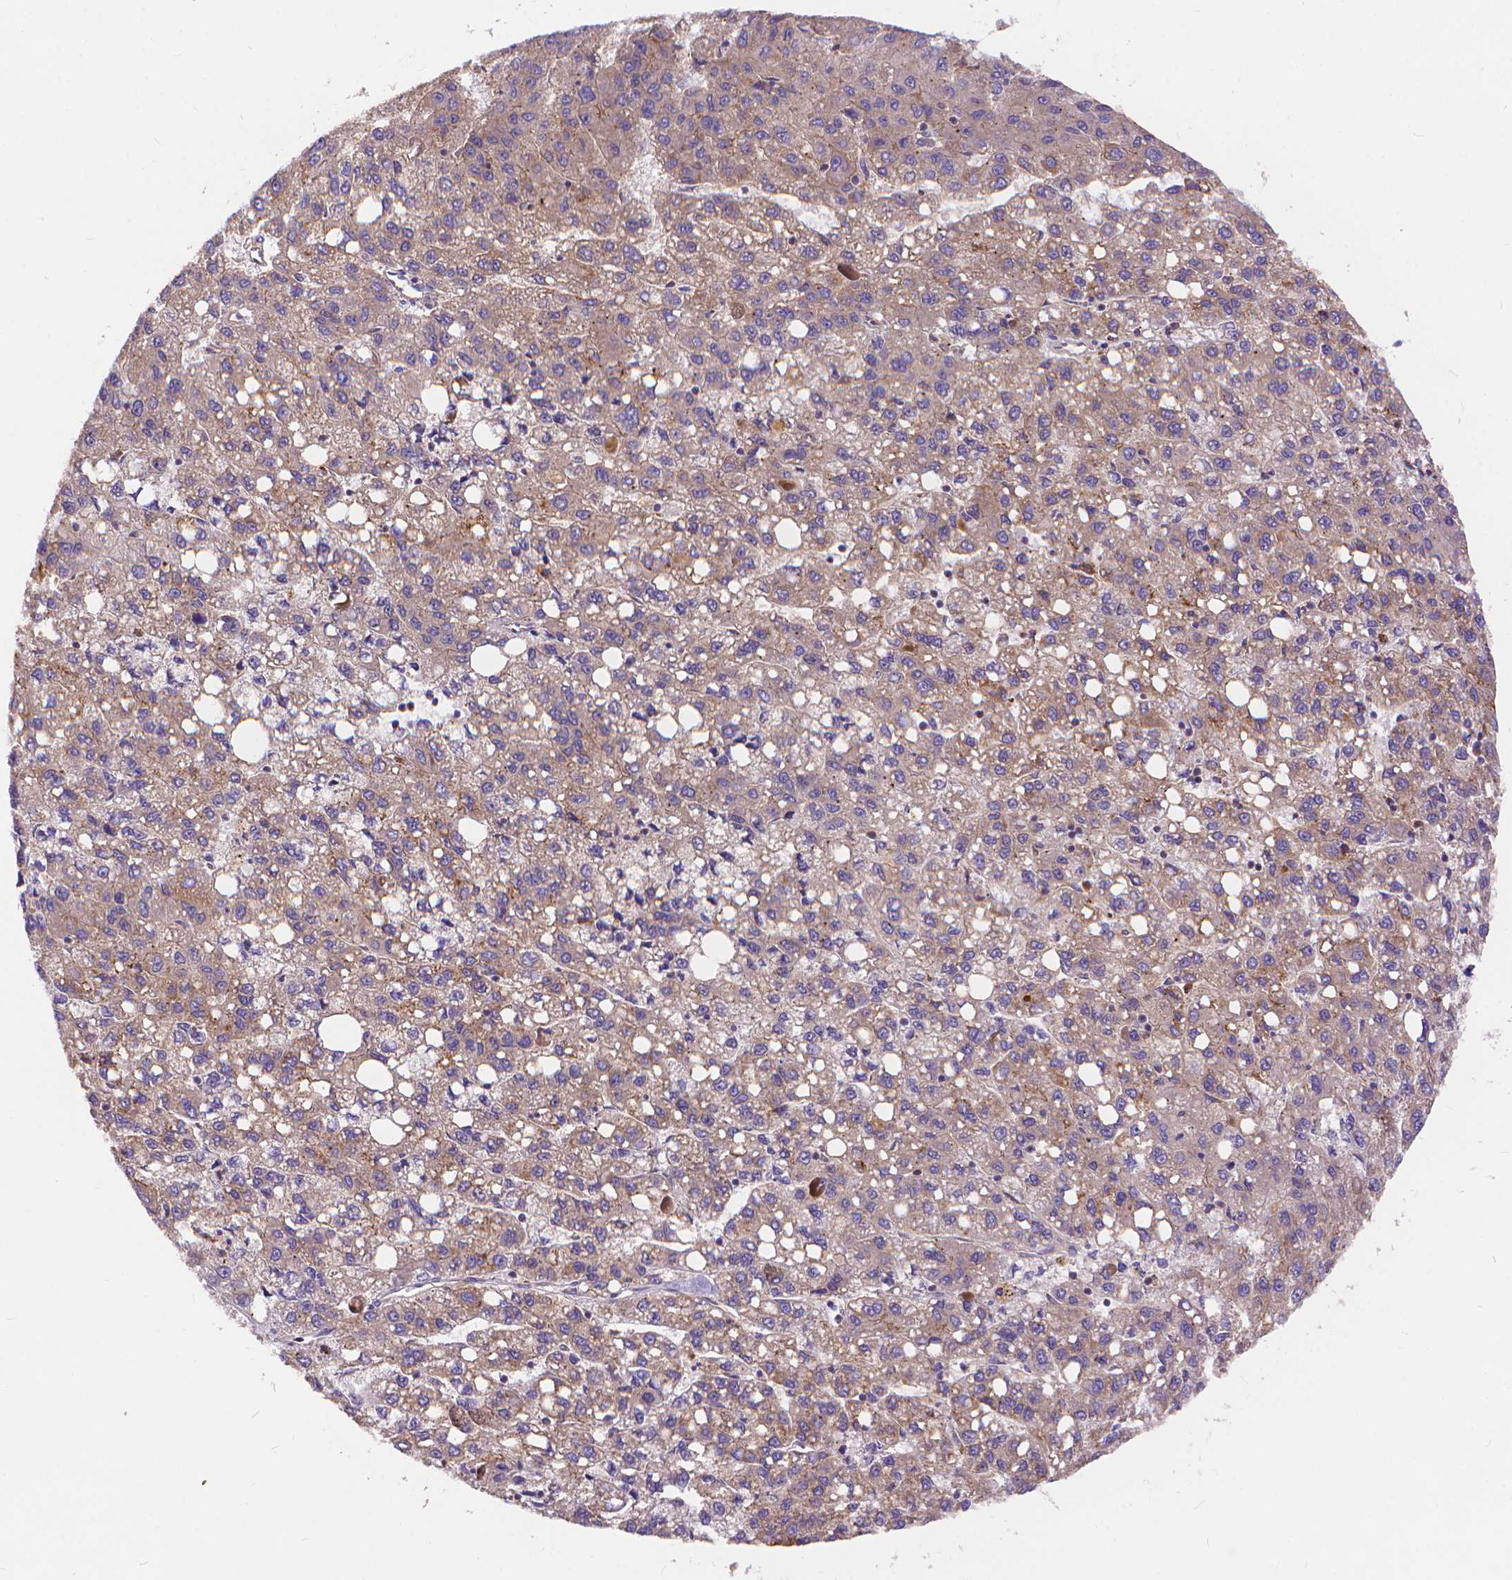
{"staining": {"intensity": "weak", "quantity": ">75%", "location": "cytoplasmic/membranous"}, "tissue": "liver cancer", "cell_type": "Tumor cells", "image_type": "cancer", "snomed": [{"axis": "morphology", "description": "Carcinoma, Hepatocellular, NOS"}, {"axis": "topography", "description": "Liver"}], "caption": "Protein staining displays weak cytoplasmic/membranous positivity in about >75% of tumor cells in liver cancer (hepatocellular carcinoma).", "gene": "ARAP1", "patient": {"sex": "female", "age": 82}}